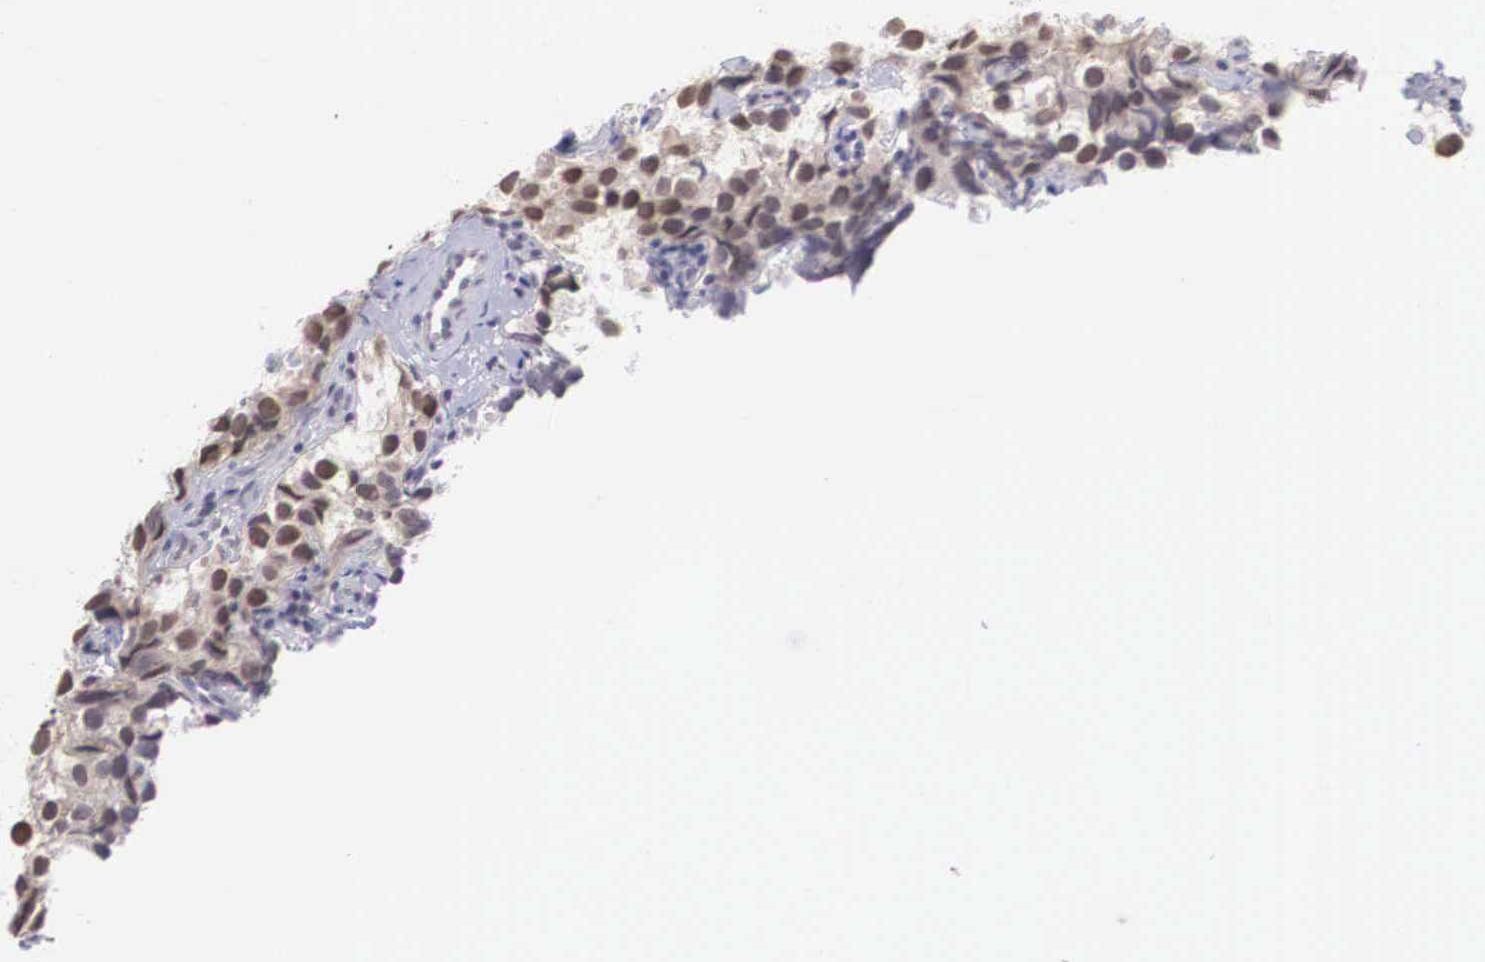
{"staining": {"intensity": "moderate", "quantity": ">75%", "location": "cytoplasmic/membranous,nuclear"}, "tissue": "testis cancer", "cell_type": "Tumor cells", "image_type": "cancer", "snomed": [{"axis": "morphology", "description": "Seminoma, NOS"}, {"axis": "topography", "description": "Testis"}], "caption": "A histopathology image of human testis cancer (seminoma) stained for a protein reveals moderate cytoplasmic/membranous and nuclear brown staining in tumor cells.", "gene": "NINL", "patient": {"sex": "male", "age": 39}}